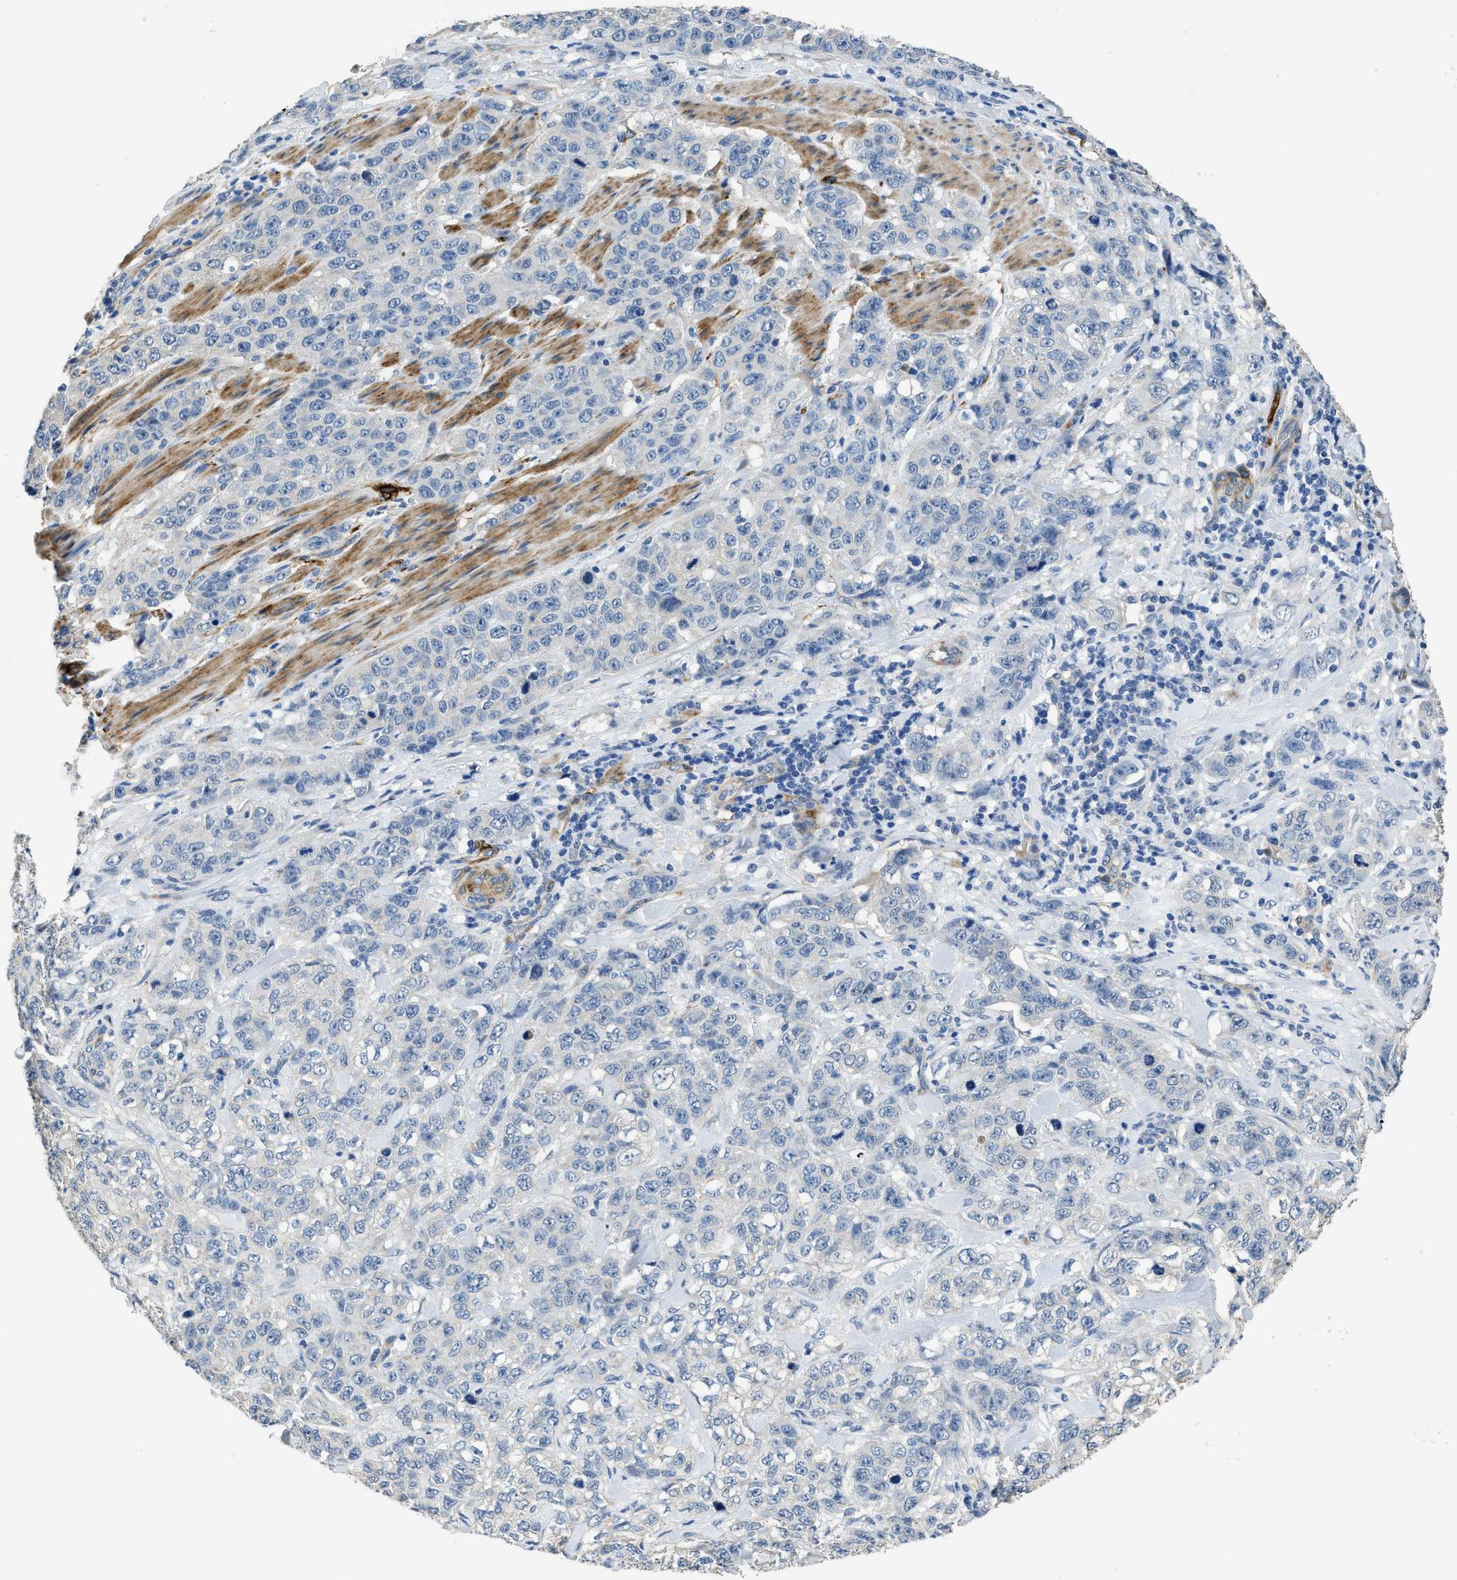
{"staining": {"intensity": "negative", "quantity": "none", "location": "none"}, "tissue": "stomach cancer", "cell_type": "Tumor cells", "image_type": "cancer", "snomed": [{"axis": "morphology", "description": "Adenocarcinoma, NOS"}, {"axis": "topography", "description": "Stomach"}], "caption": "Immunohistochemistry image of adenocarcinoma (stomach) stained for a protein (brown), which displays no expression in tumor cells. The staining was performed using DAB (3,3'-diaminobenzidine) to visualize the protein expression in brown, while the nuclei were stained in blue with hematoxylin (Magnification: 20x).", "gene": "ZSWIM5", "patient": {"sex": "male", "age": 48}}